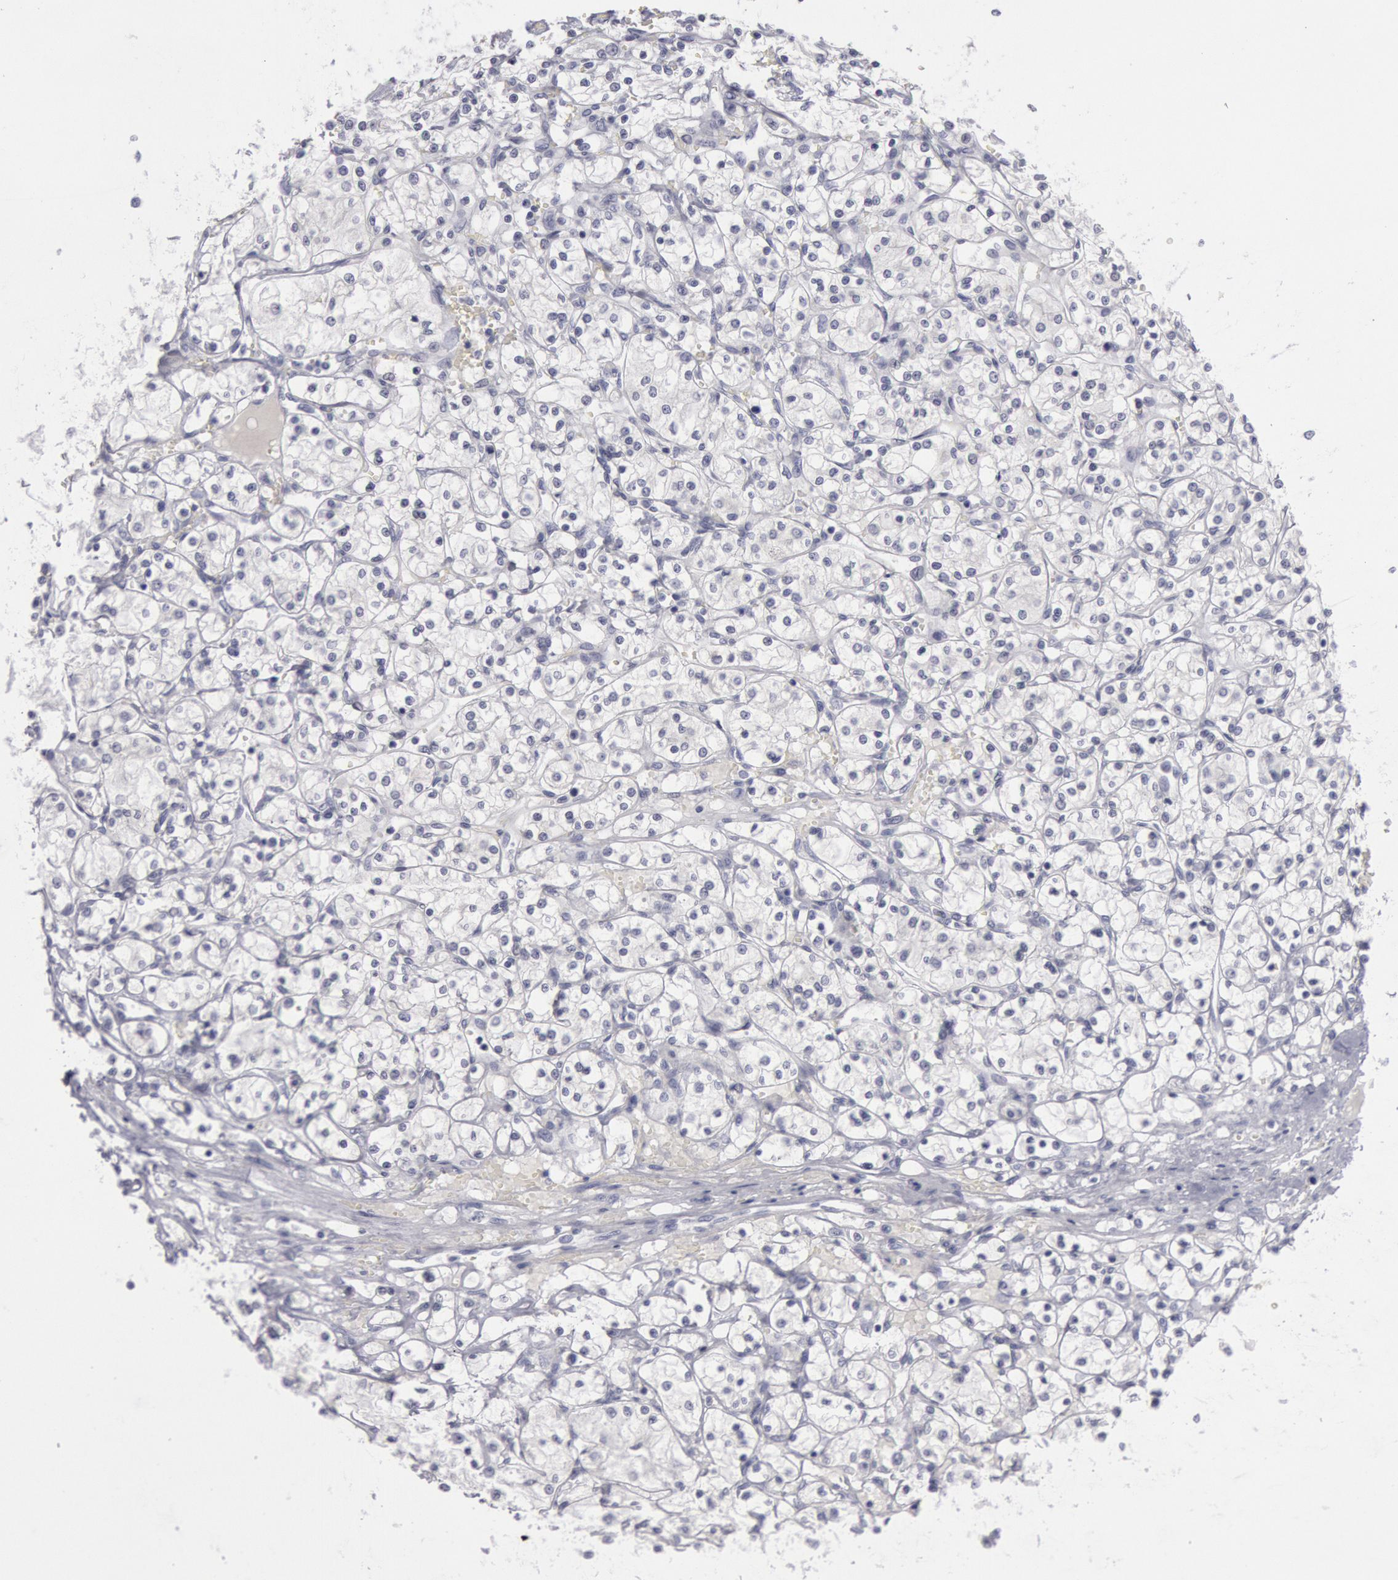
{"staining": {"intensity": "negative", "quantity": "none", "location": "none"}, "tissue": "renal cancer", "cell_type": "Tumor cells", "image_type": "cancer", "snomed": [{"axis": "morphology", "description": "Adenocarcinoma, NOS"}, {"axis": "topography", "description": "Kidney"}], "caption": "There is no significant staining in tumor cells of renal cancer (adenocarcinoma). (DAB immunohistochemistry, high magnification).", "gene": "KRT16", "patient": {"sex": "male", "age": 61}}